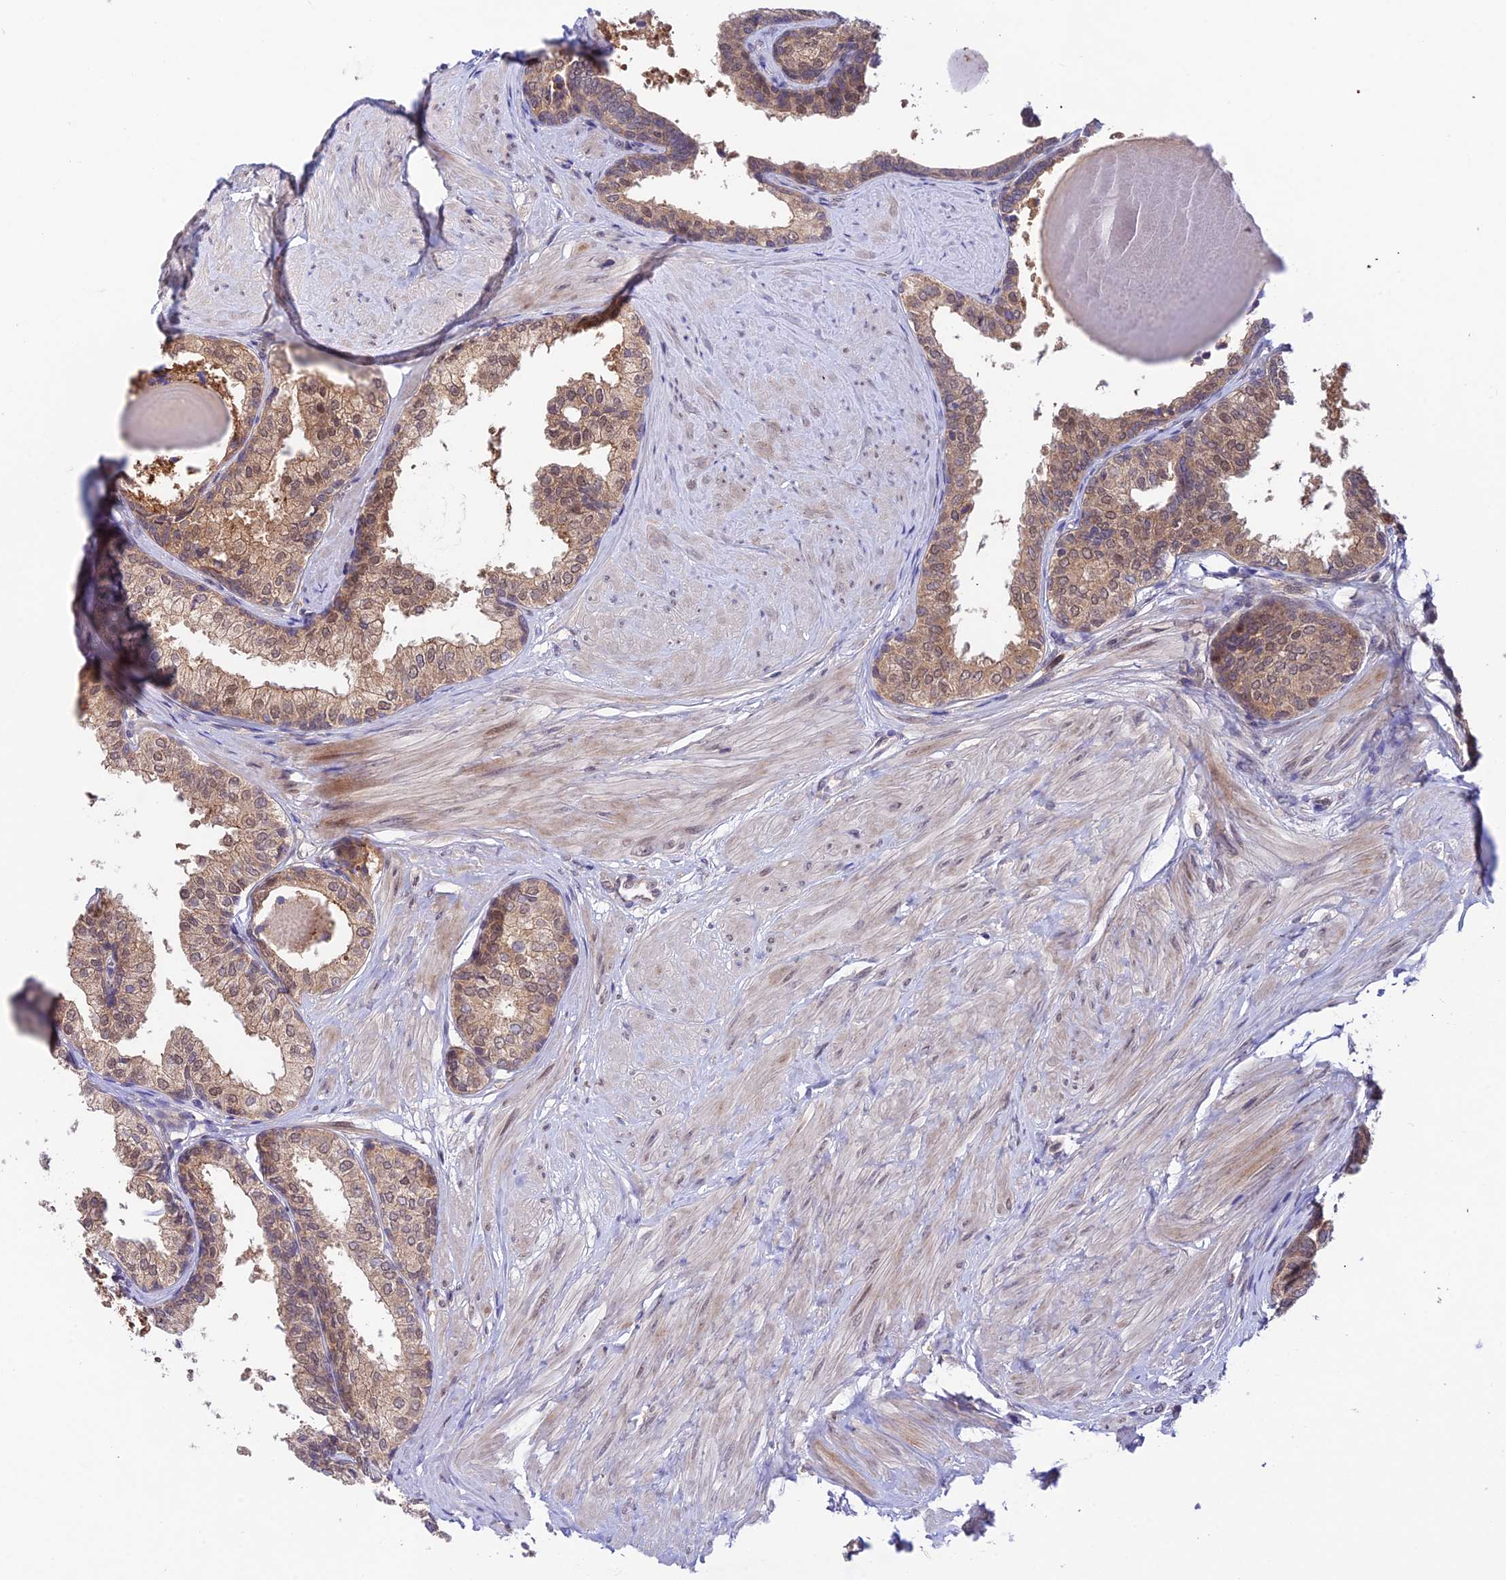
{"staining": {"intensity": "weak", "quantity": ">75%", "location": "cytoplasmic/membranous,nuclear"}, "tissue": "prostate", "cell_type": "Glandular cells", "image_type": "normal", "snomed": [{"axis": "morphology", "description": "Normal tissue, NOS"}, {"axis": "topography", "description": "Prostate"}], "caption": "This image exhibits IHC staining of benign prostate, with low weak cytoplasmic/membranous,nuclear staining in approximately >75% of glandular cells.", "gene": "TRIM40", "patient": {"sex": "male", "age": 48}}